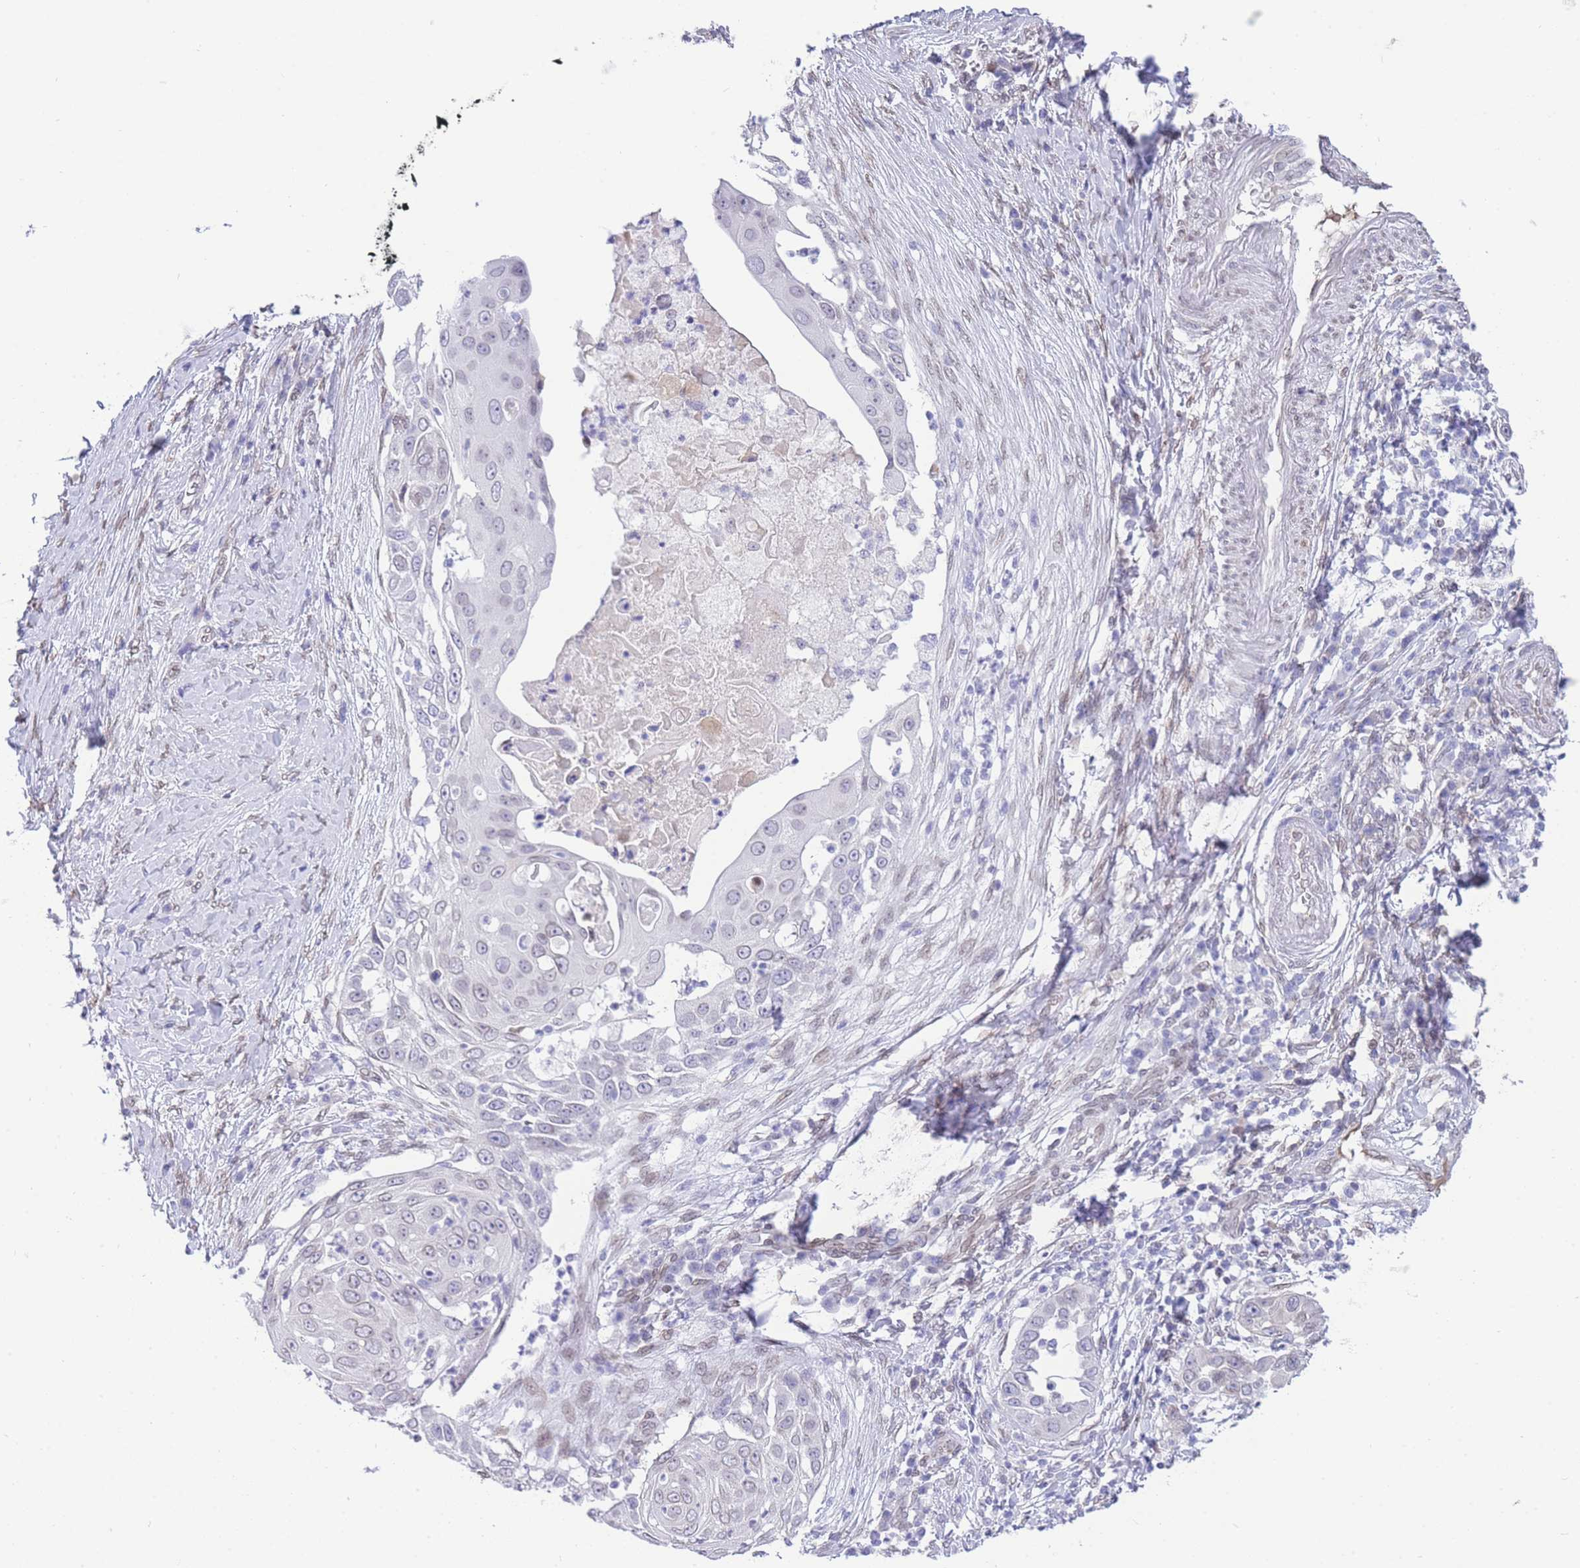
{"staining": {"intensity": "negative", "quantity": "none", "location": "none"}, "tissue": "skin cancer", "cell_type": "Tumor cells", "image_type": "cancer", "snomed": [{"axis": "morphology", "description": "Squamous cell carcinoma, NOS"}, {"axis": "topography", "description": "Skin"}], "caption": "This photomicrograph is of squamous cell carcinoma (skin) stained with immunohistochemistry (IHC) to label a protein in brown with the nuclei are counter-stained blue. There is no expression in tumor cells.", "gene": "OR10AD1", "patient": {"sex": "female", "age": 44}}